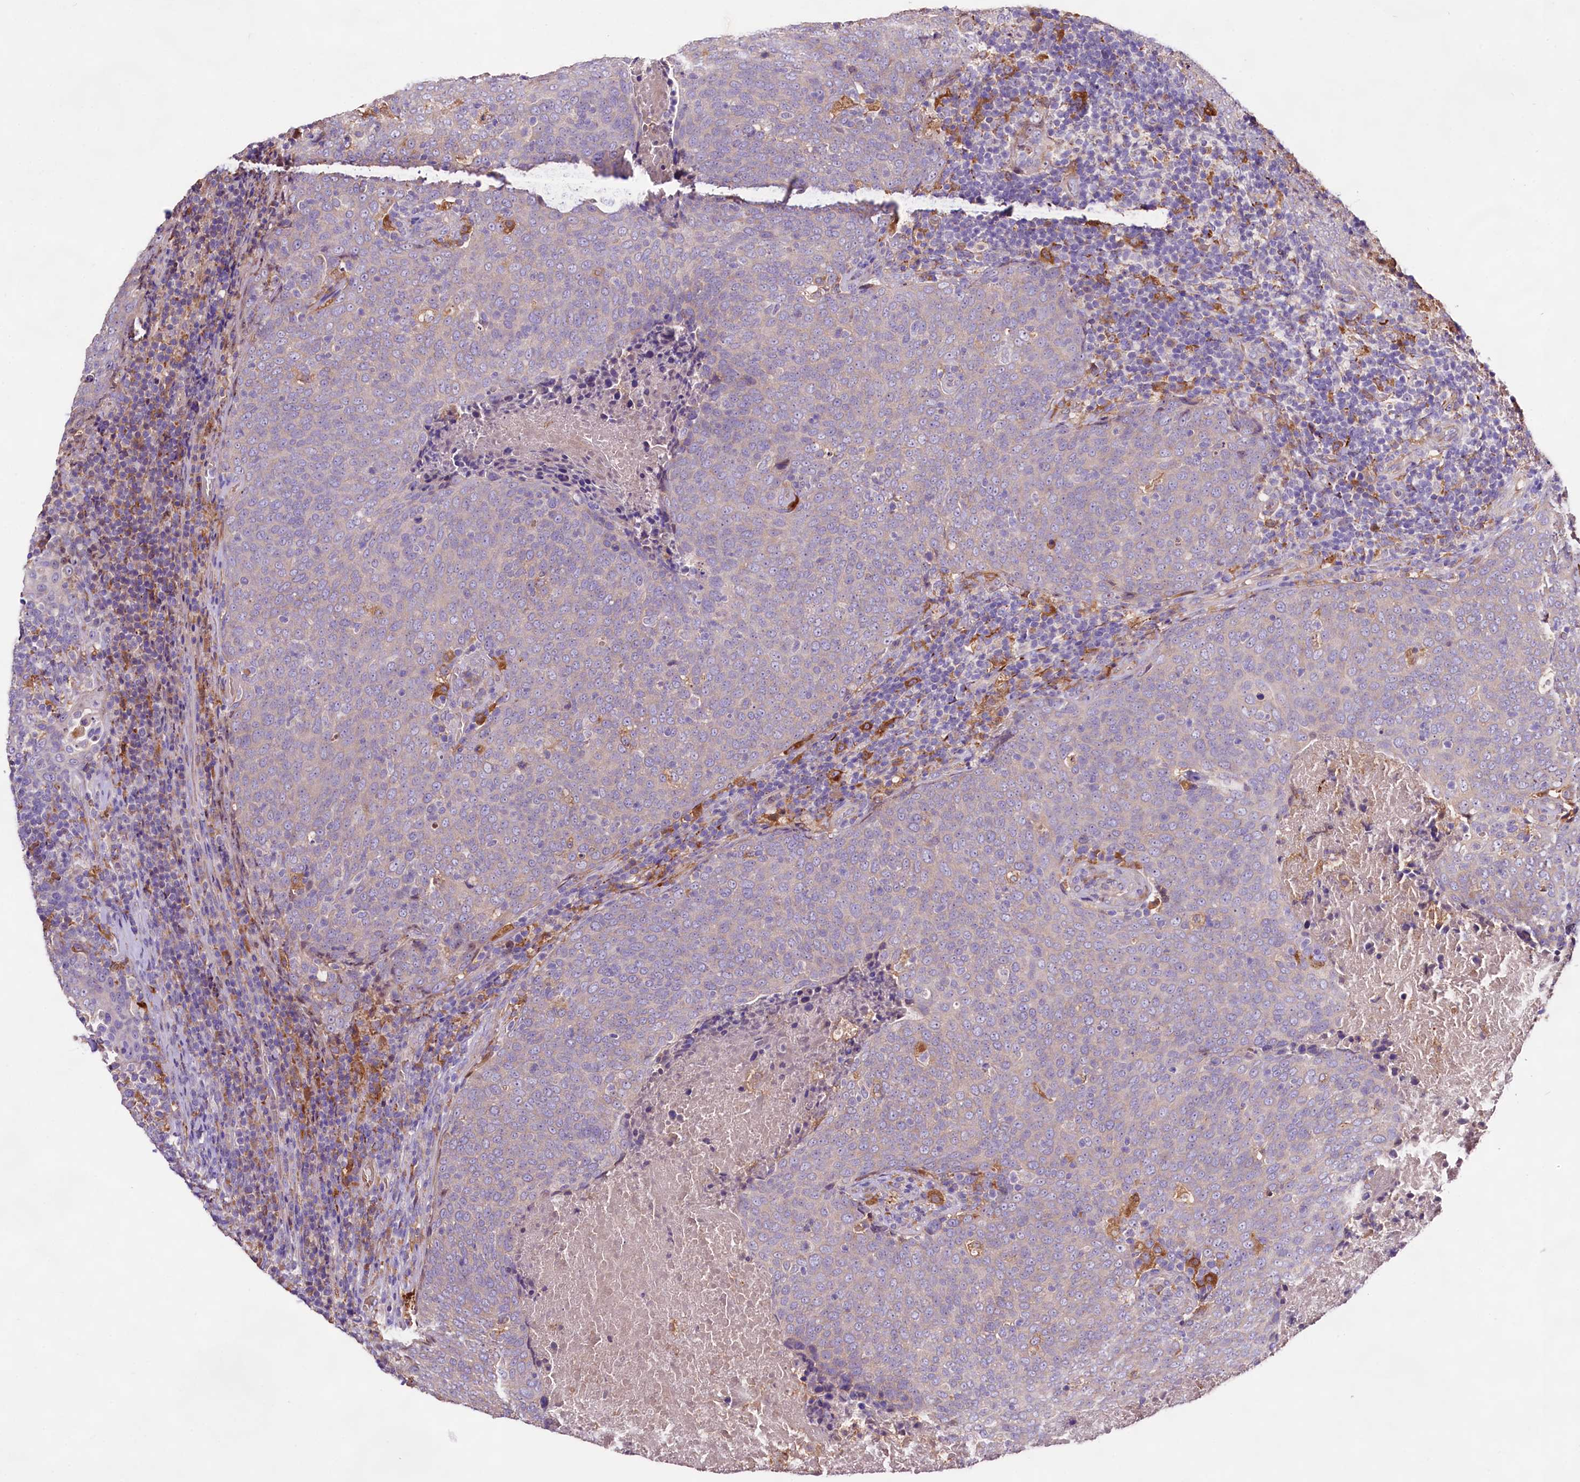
{"staining": {"intensity": "negative", "quantity": "none", "location": "none"}, "tissue": "head and neck cancer", "cell_type": "Tumor cells", "image_type": "cancer", "snomed": [{"axis": "morphology", "description": "Squamous cell carcinoma, NOS"}, {"axis": "morphology", "description": "Squamous cell carcinoma, metastatic, NOS"}, {"axis": "topography", "description": "Lymph node"}, {"axis": "topography", "description": "Head-Neck"}], "caption": "There is no significant positivity in tumor cells of head and neck cancer.", "gene": "DMXL2", "patient": {"sex": "male", "age": 62}}